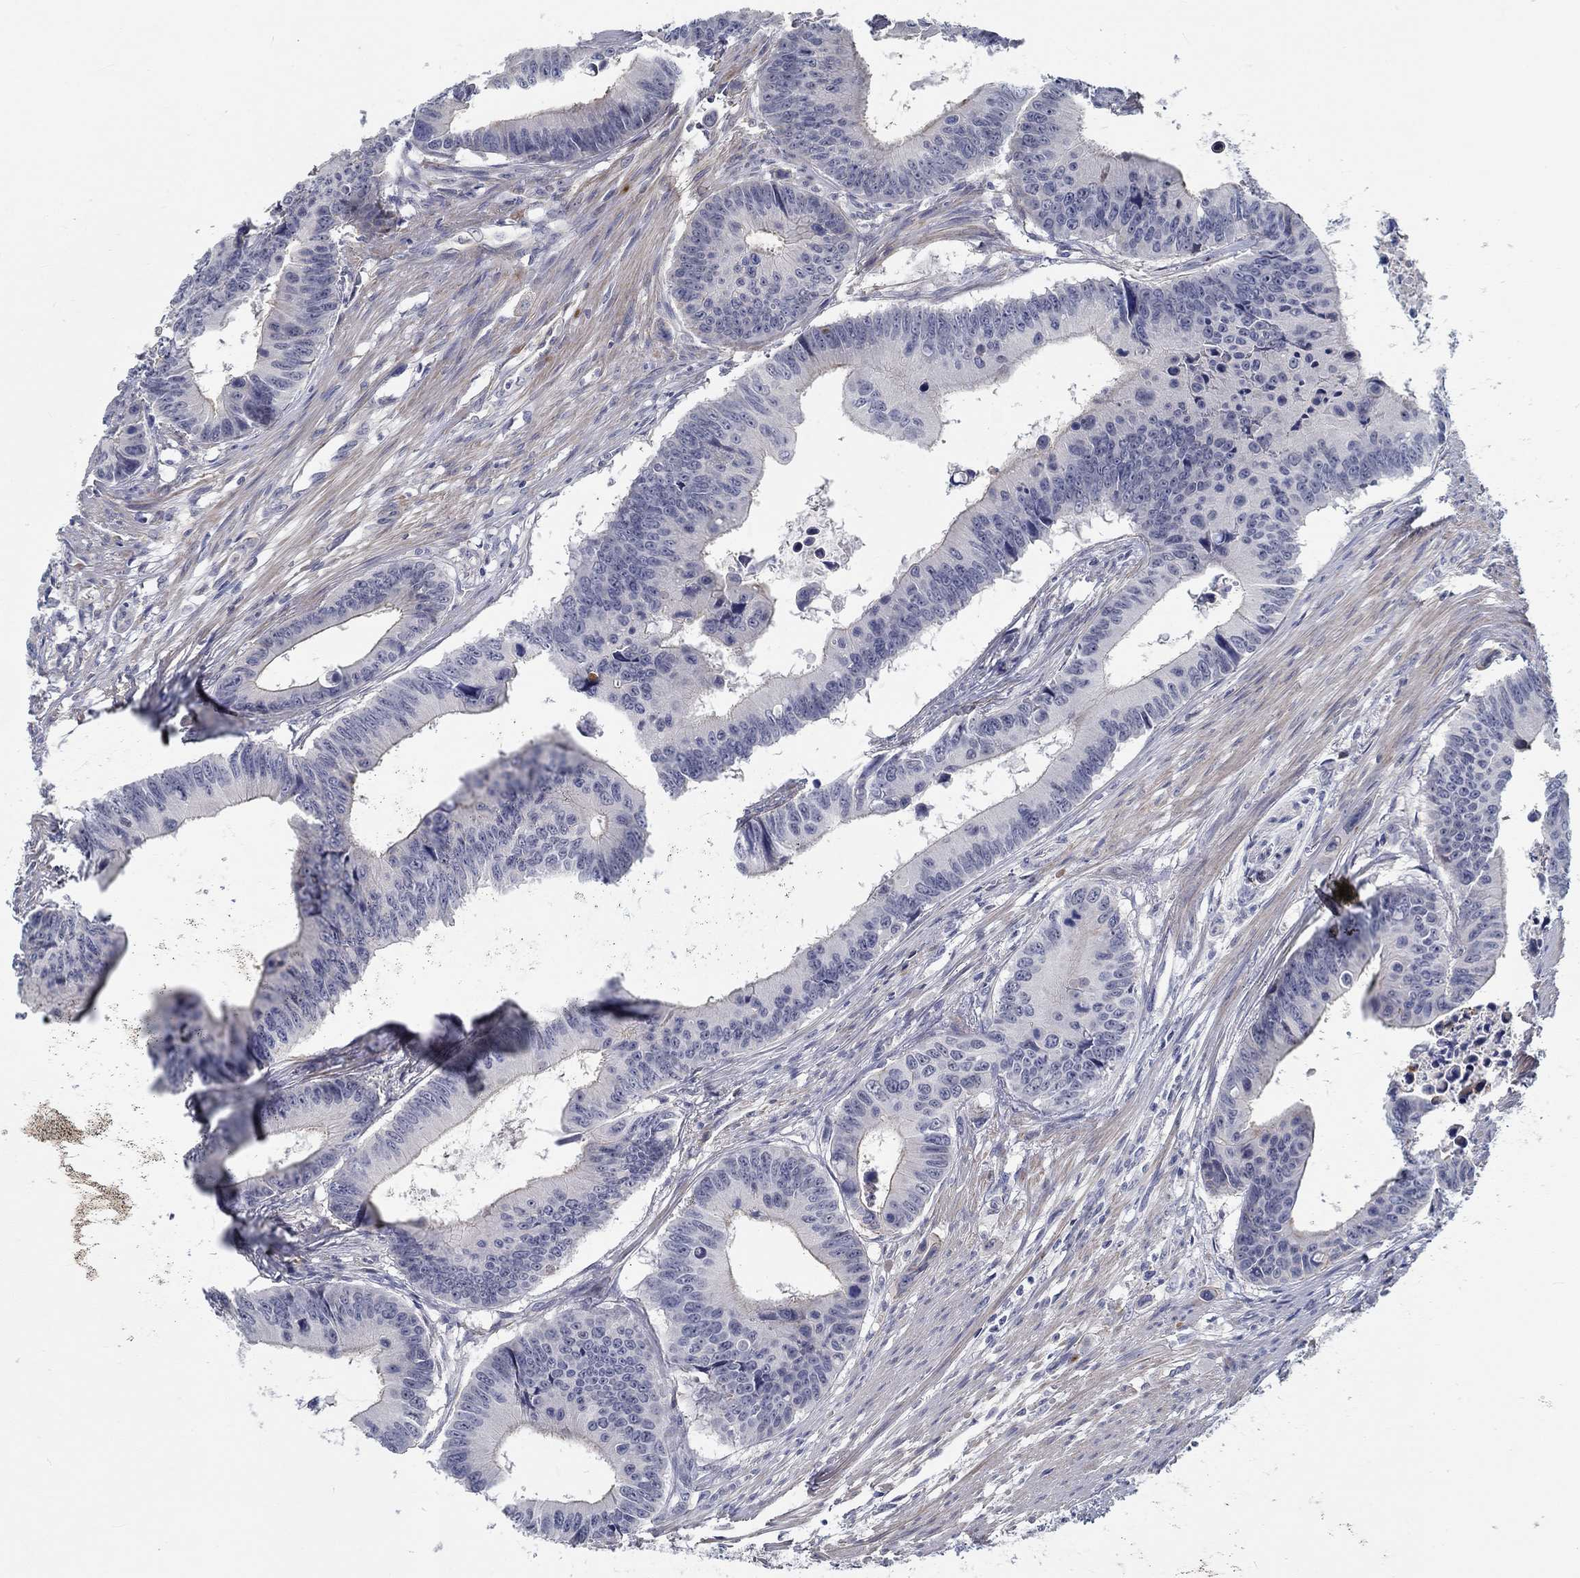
{"staining": {"intensity": "negative", "quantity": "none", "location": "none"}, "tissue": "colorectal cancer", "cell_type": "Tumor cells", "image_type": "cancer", "snomed": [{"axis": "morphology", "description": "Adenocarcinoma, NOS"}, {"axis": "topography", "description": "Colon"}], "caption": "This is a photomicrograph of IHC staining of adenocarcinoma (colorectal), which shows no positivity in tumor cells.", "gene": "MYBPC1", "patient": {"sex": "female", "age": 87}}